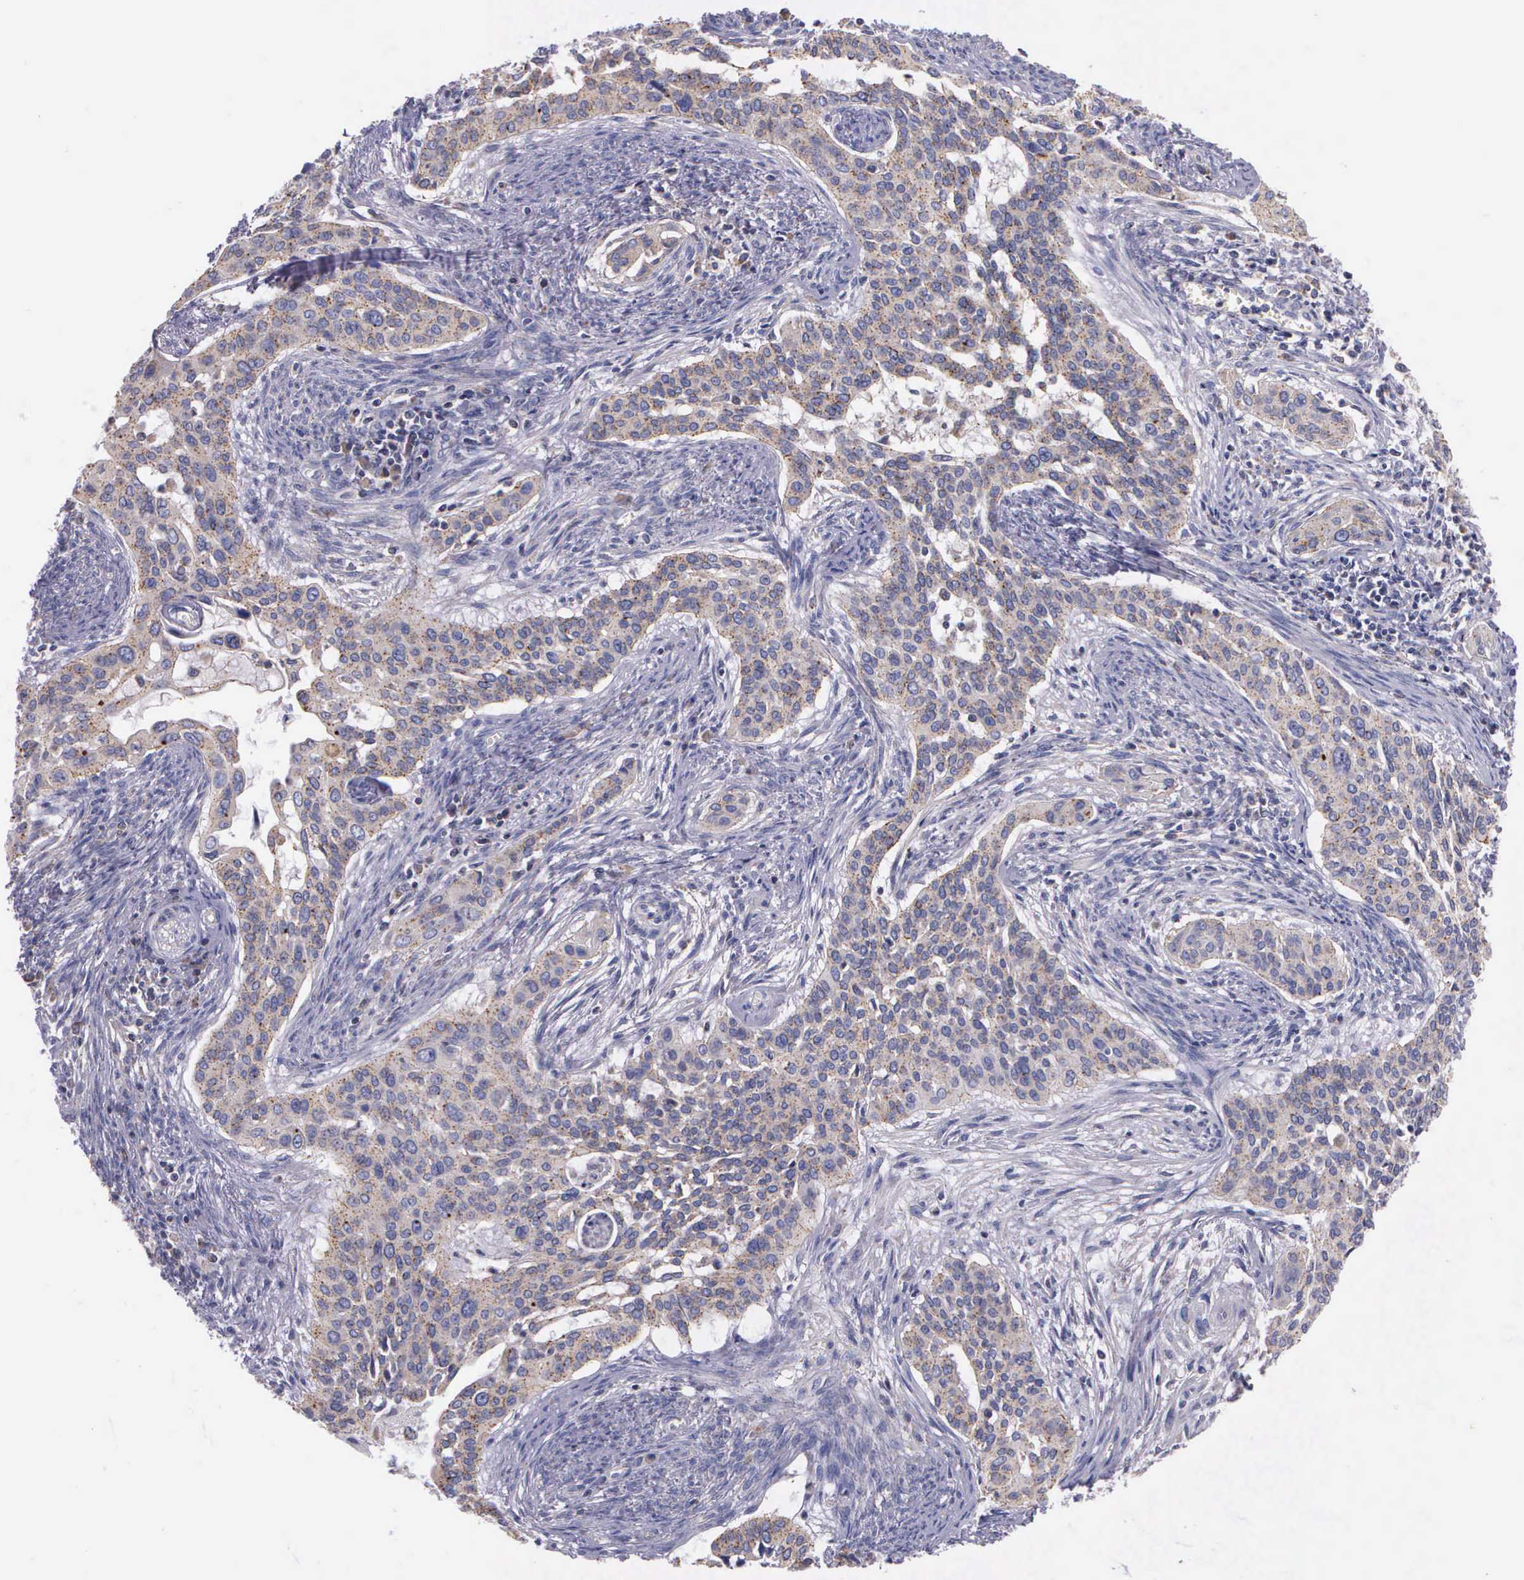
{"staining": {"intensity": "weak", "quantity": ">75%", "location": "cytoplasmic/membranous"}, "tissue": "cervical cancer", "cell_type": "Tumor cells", "image_type": "cancer", "snomed": [{"axis": "morphology", "description": "Squamous cell carcinoma, NOS"}, {"axis": "topography", "description": "Cervix"}], "caption": "Cervical squamous cell carcinoma was stained to show a protein in brown. There is low levels of weak cytoplasmic/membranous expression in about >75% of tumor cells. (DAB (3,3'-diaminobenzidine) = brown stain, brightfield microscopy at high magnification).", "gene": "MIA2", "patient": {"sex": "female", "age": 34}}